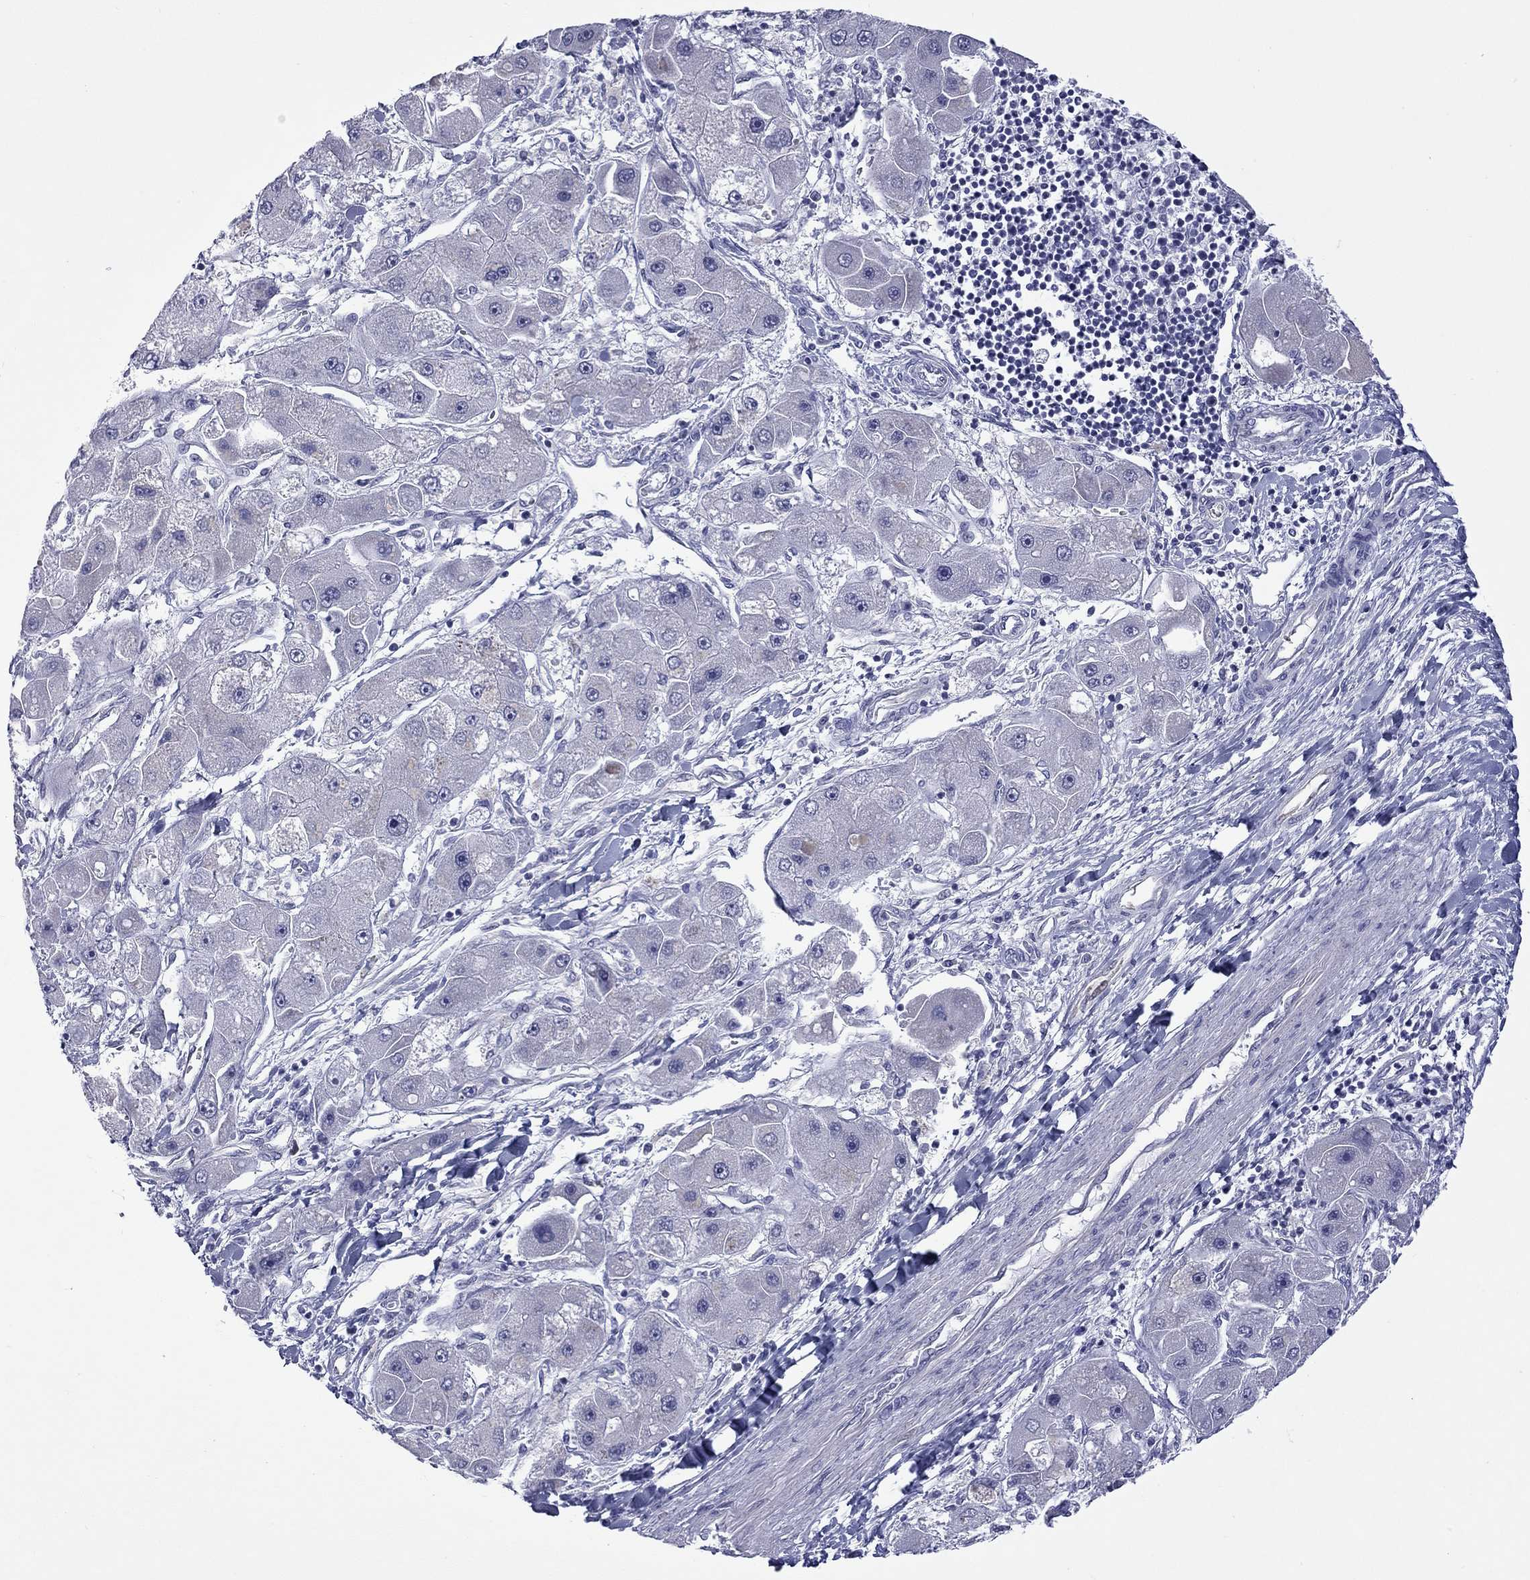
{"staining": {"intensity": "negative", "quantity": "none", "location": "none"}, "tissue": "liver cancer", "cell_type": "Tumor cells", "image_type": "cancer", "snomed": [{"axis": "morphology", "description": "Carcinoma, Hepatocellular, NOS"}, {"axis": "topography", "description": "Liver"}], "caption": "High magnification brightfield microscopy of liver hepatocellular carcinoma stained with DAB (3,3'-diaminobenzidine) (brown) and counterstained with hematoxylin (blue): tumor cells show no significant positivity.", "gene": "CTNNBIP1", "patient": {"sex": "male", "age": 24}}